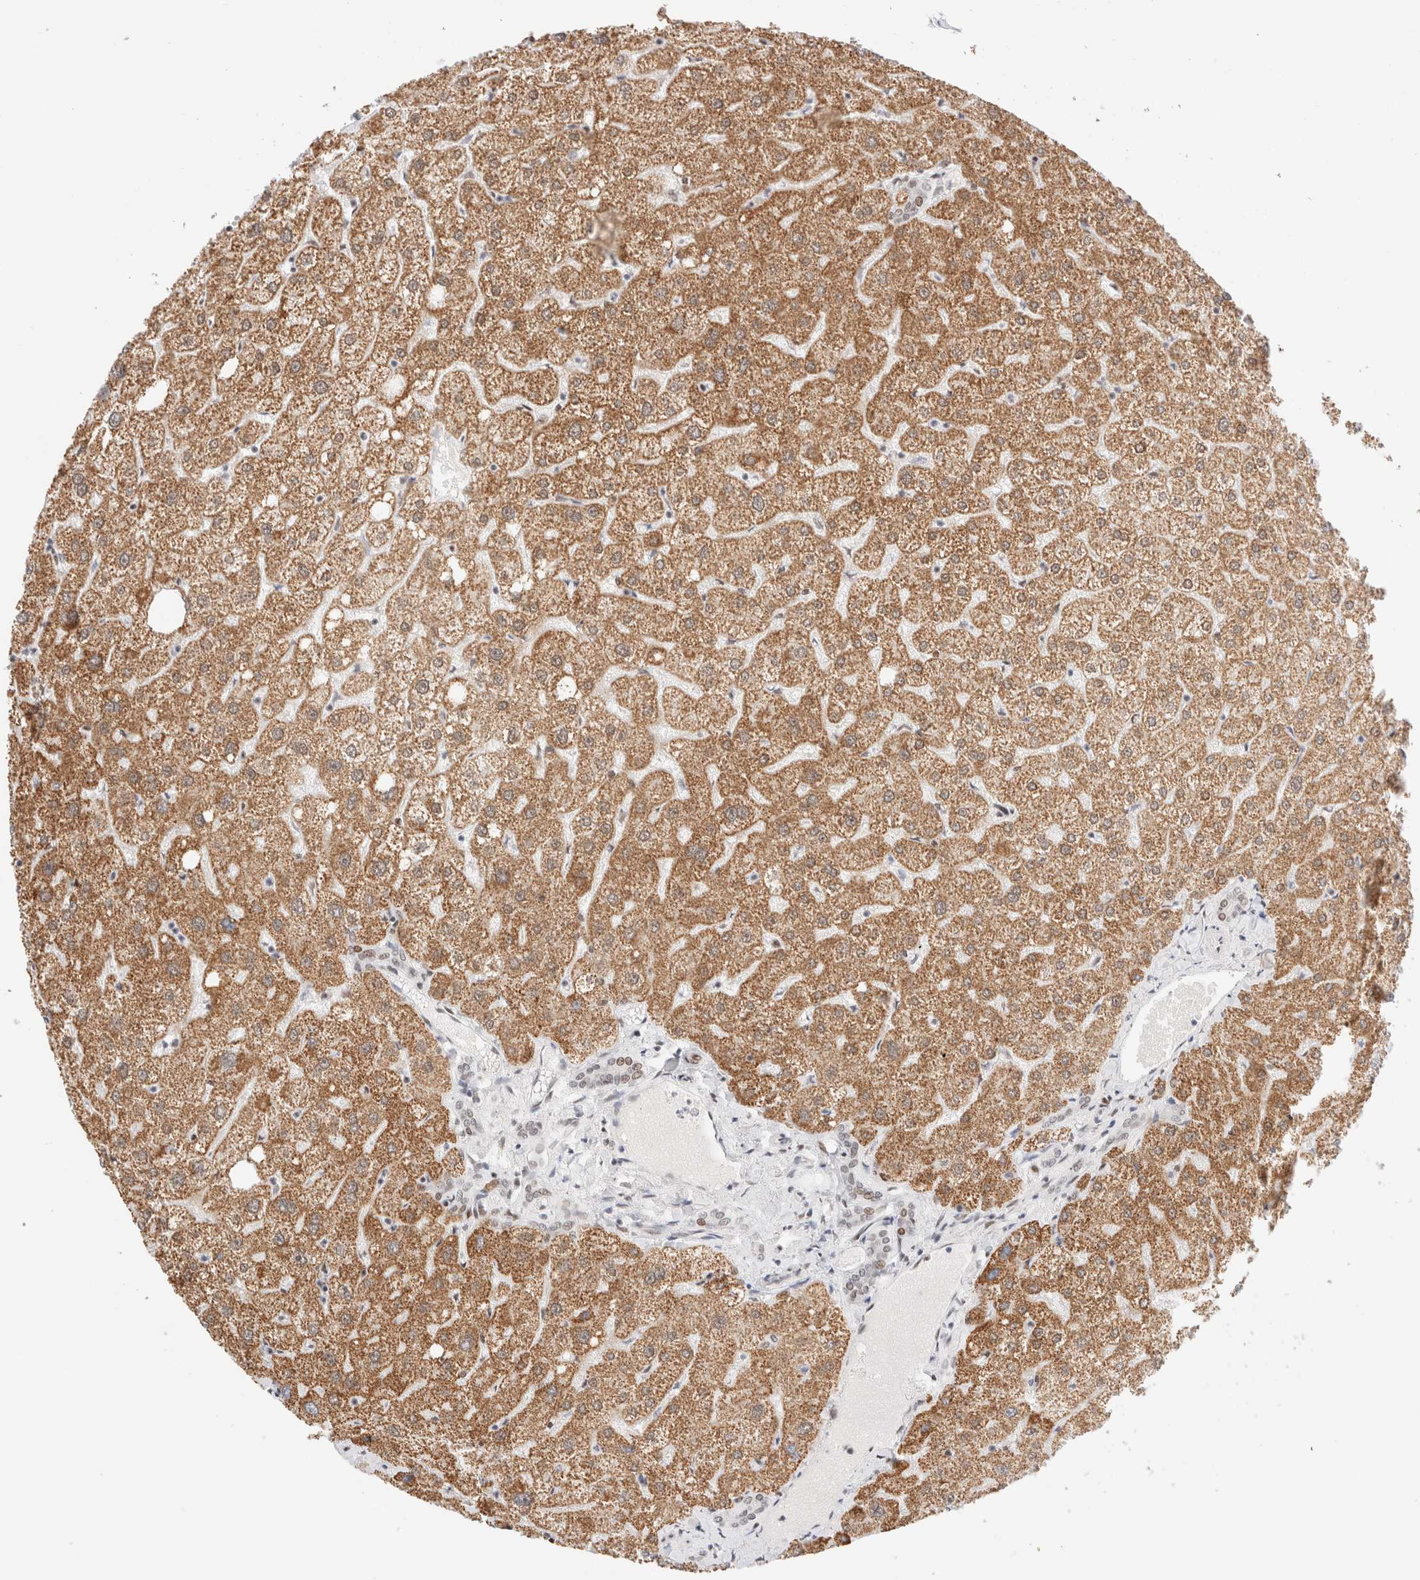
{"staining": {"intensity": "weak", "quantity": "25%-75%", "location": "nuclear"}, "tissue": "liver", "cell_type": "Cholangiocytes", "image_type": "normal", "snomed": [{"axis": "morphology", "description": "Normal tissue, NOS"}, {"axis": "topography", "description": "Liver"}], "caption": "Cholangiocytes exhibit weak nuclear staining in approximately 25%-75% of cells in benign liver. The staining was performed using DAB (3,3'-diaminobenzidine) to visualize the protein expression in brown, while the nuclei were stained in blue with hematoxylin (Magnification: 20x).", "gene": "ZNF282", "patient": {"sex": "male", "age": 73}}